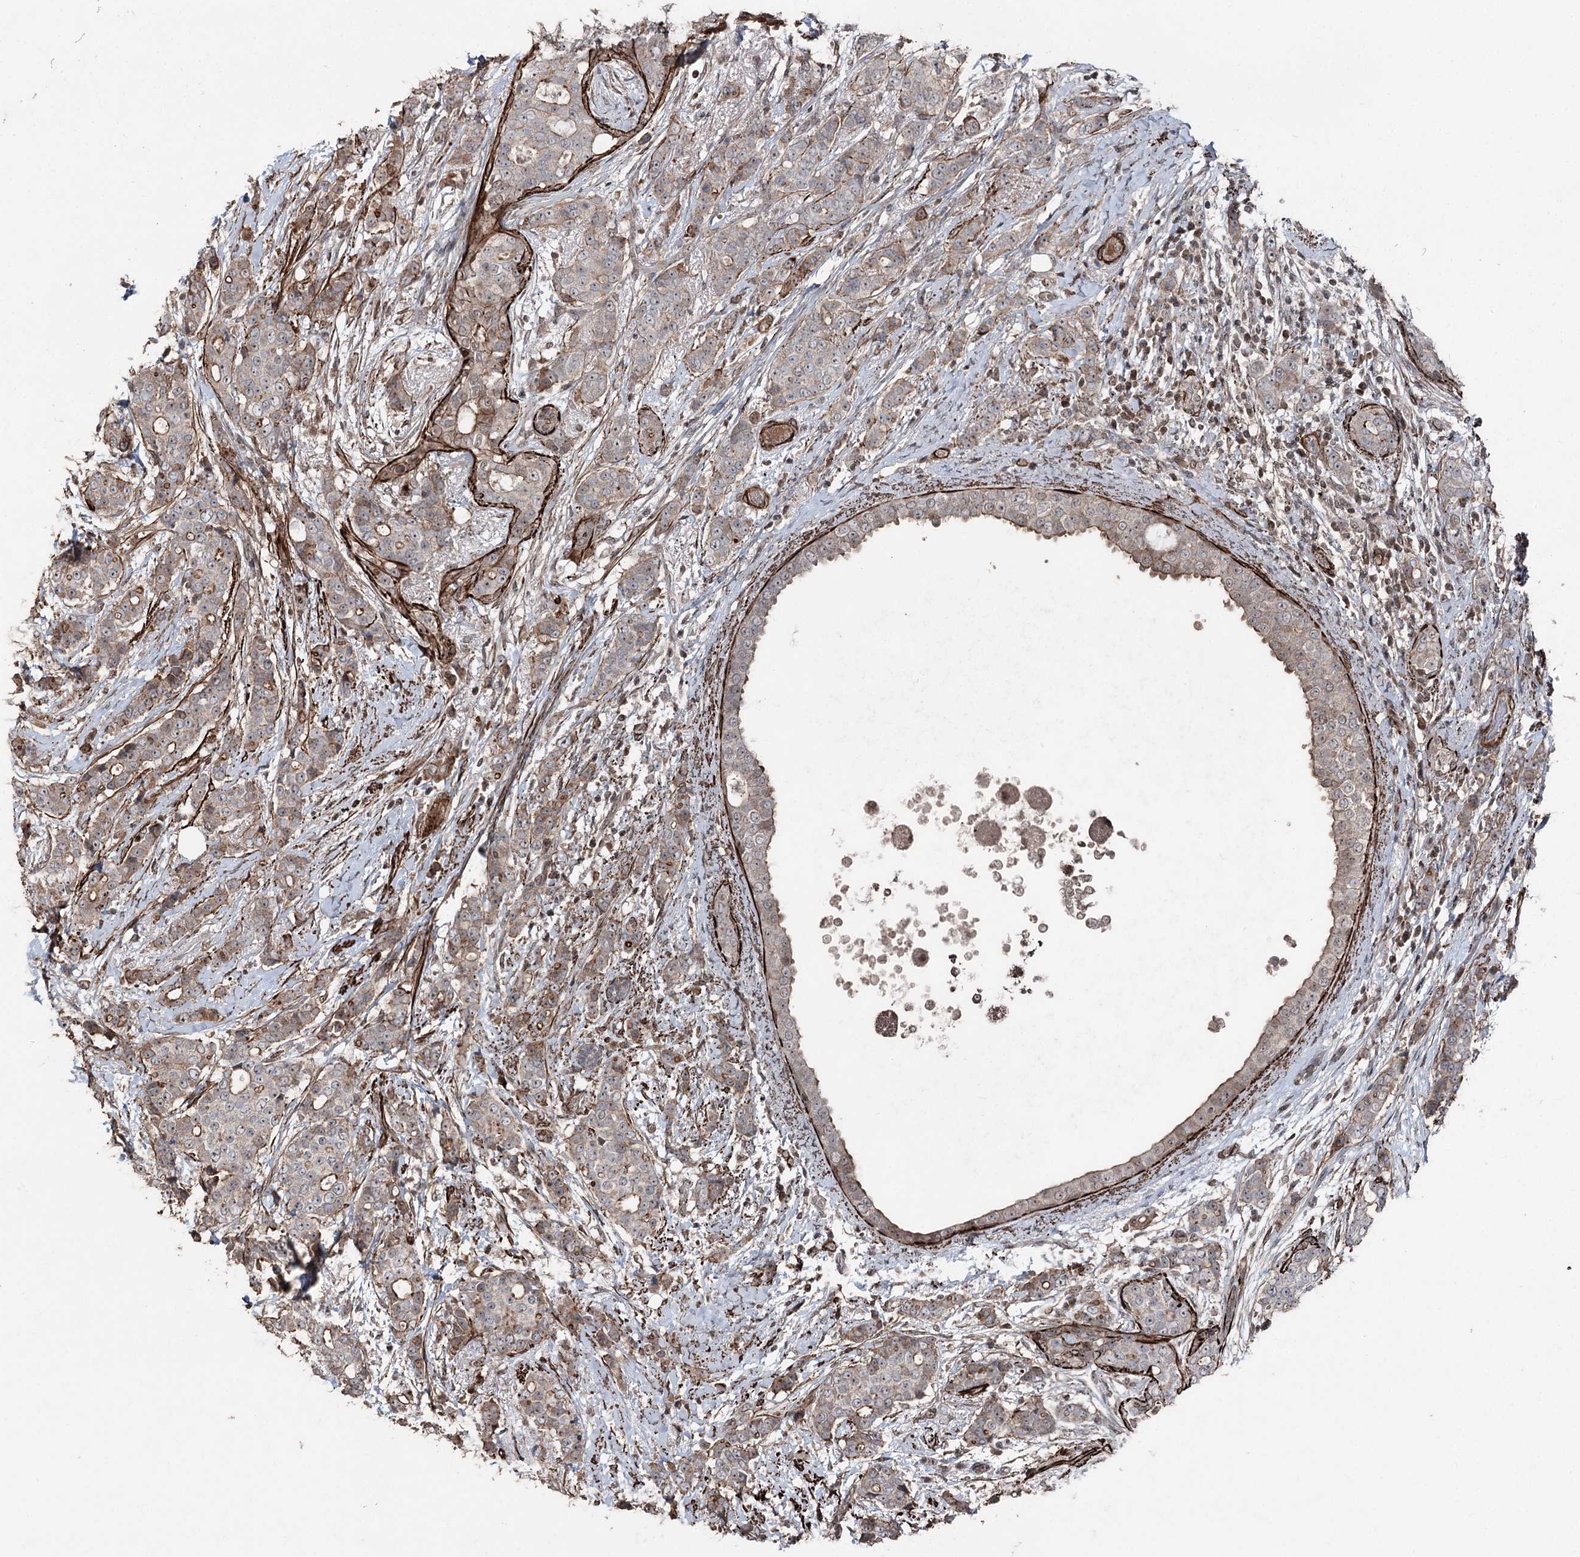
{"staining": {"intensity": "weak", "quantity": "25%-75%", "location": "cytoplasmic/membranous,nuclear"}, "tissue": "breast cancer", "cell_type": "Tumor cells", "image_type": "cancer", "snomed": [{"axis": "morphology", "description": "Lobular carcinoma"}, {"axis": "topography", "description": "Breast"}], "caption": "Brown immunohistochemical staining in human breast cancer (lobular carcinoma) demonstrates weak cytoplasmic/membranous and nuclear positivity in about 25%-75% of tumor cells. (brown staining indicates protein expression, while blue staining denotes nuclei).", "gene": "CCDC82", "patient": {"sex": "female", "age": 51}}